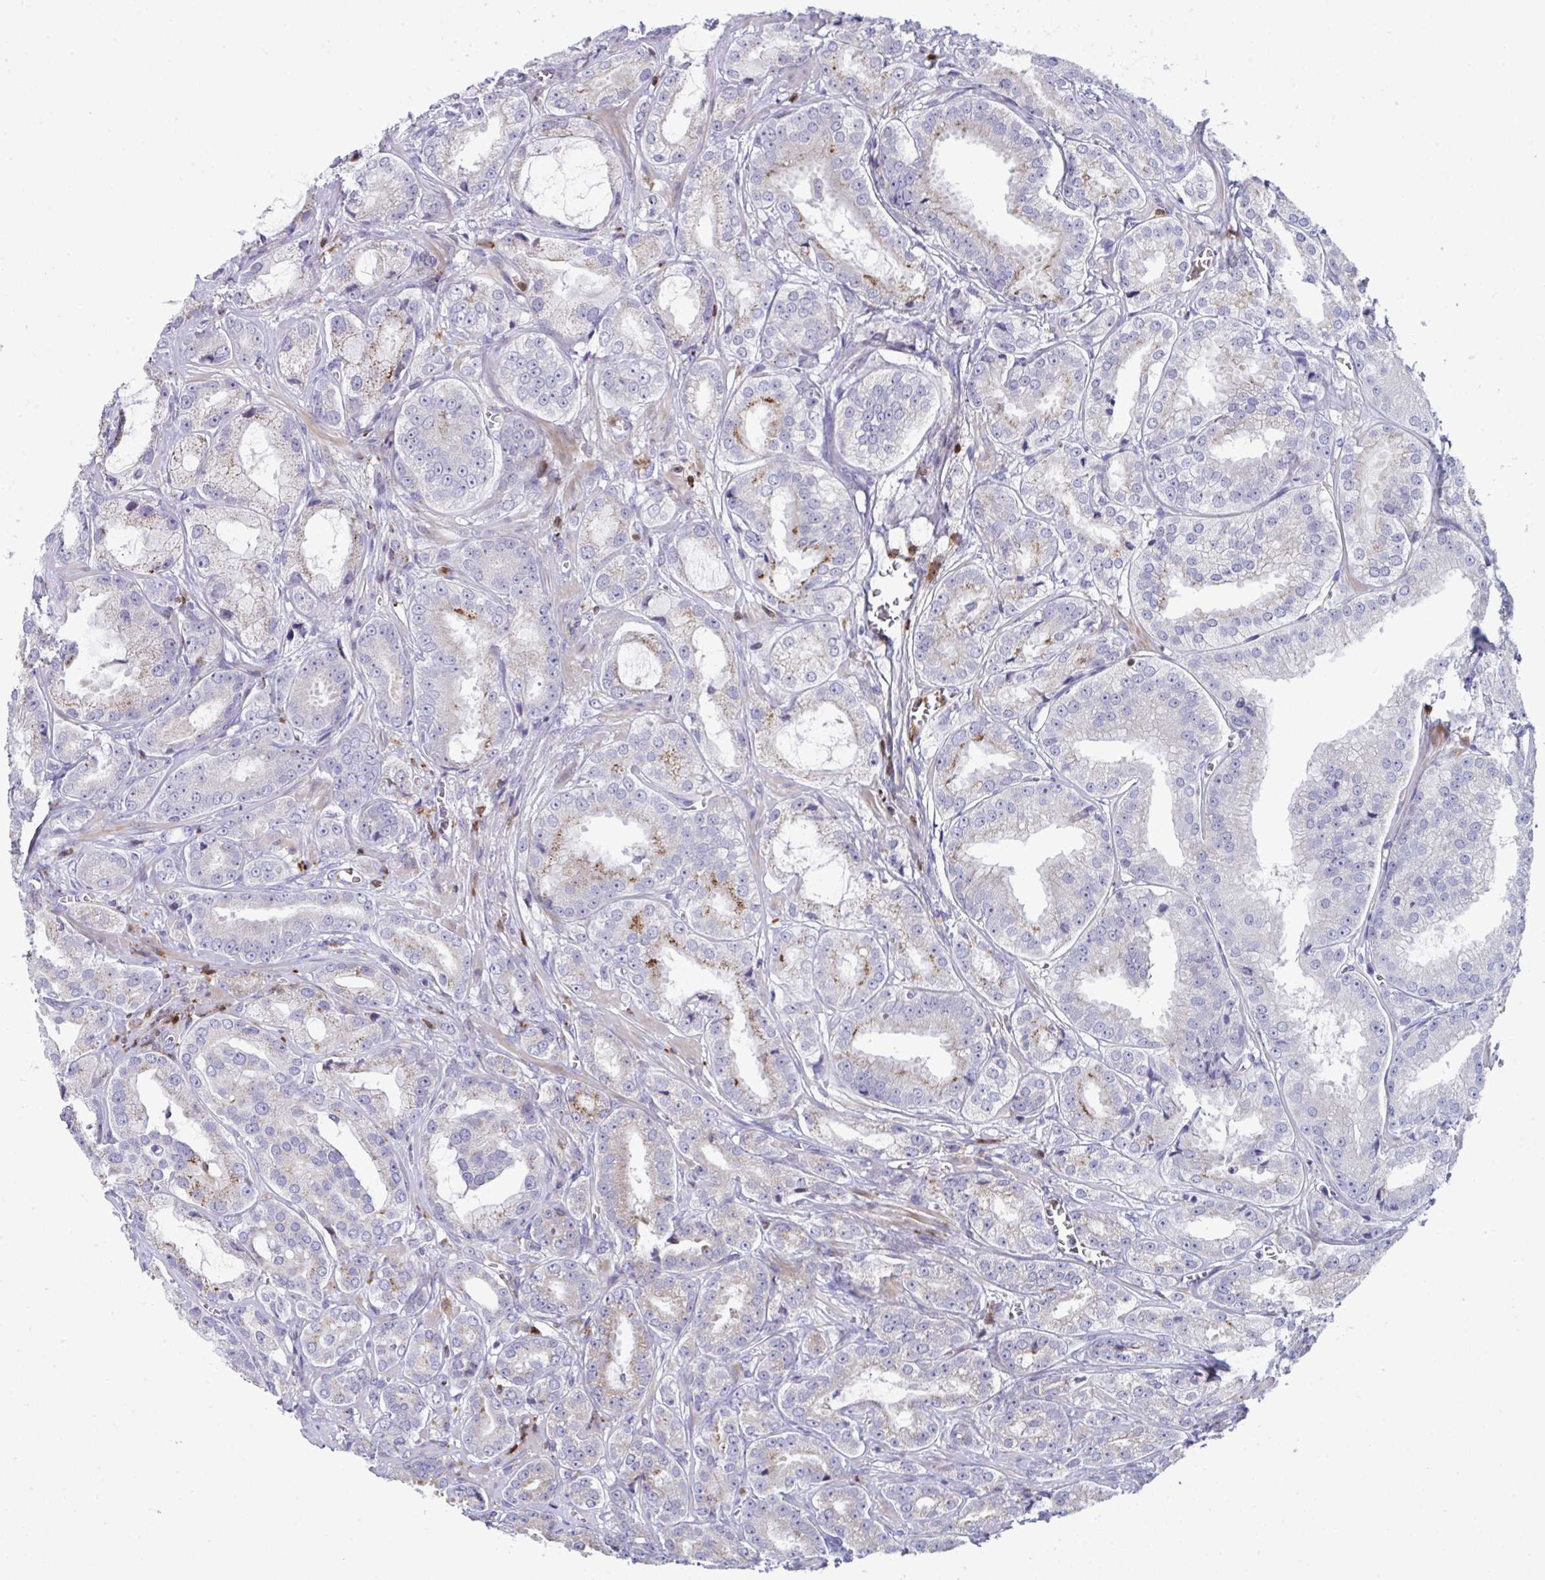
{"staining": {"intensity": "moderate", "quantity": "25%-75%", "location": "cytoplasmic/membranous"}, "tissue": "prostate cancer", "cell_type": "Tumor cells", "image_type": "cancer", "snomed": [{"axis": "morphology", "description": "Adenocarcinoma, High grade"}, {"axis": "topography", "description": "Prostate"}], "caption": "Protein staining by immunohistochemistry (IHC) shows moderate cytoplasmic/membranous positivity in about 25%-75% of tumor cells in prostate cancer (high-grade adenocarcinoma). The staining is performed using DAB brown chromogen to label protein expression. The nuclei are counter-stained blue using hematoxylin.", "gene": "AOC2", "patient": {"sex": "male", "age": 64}}